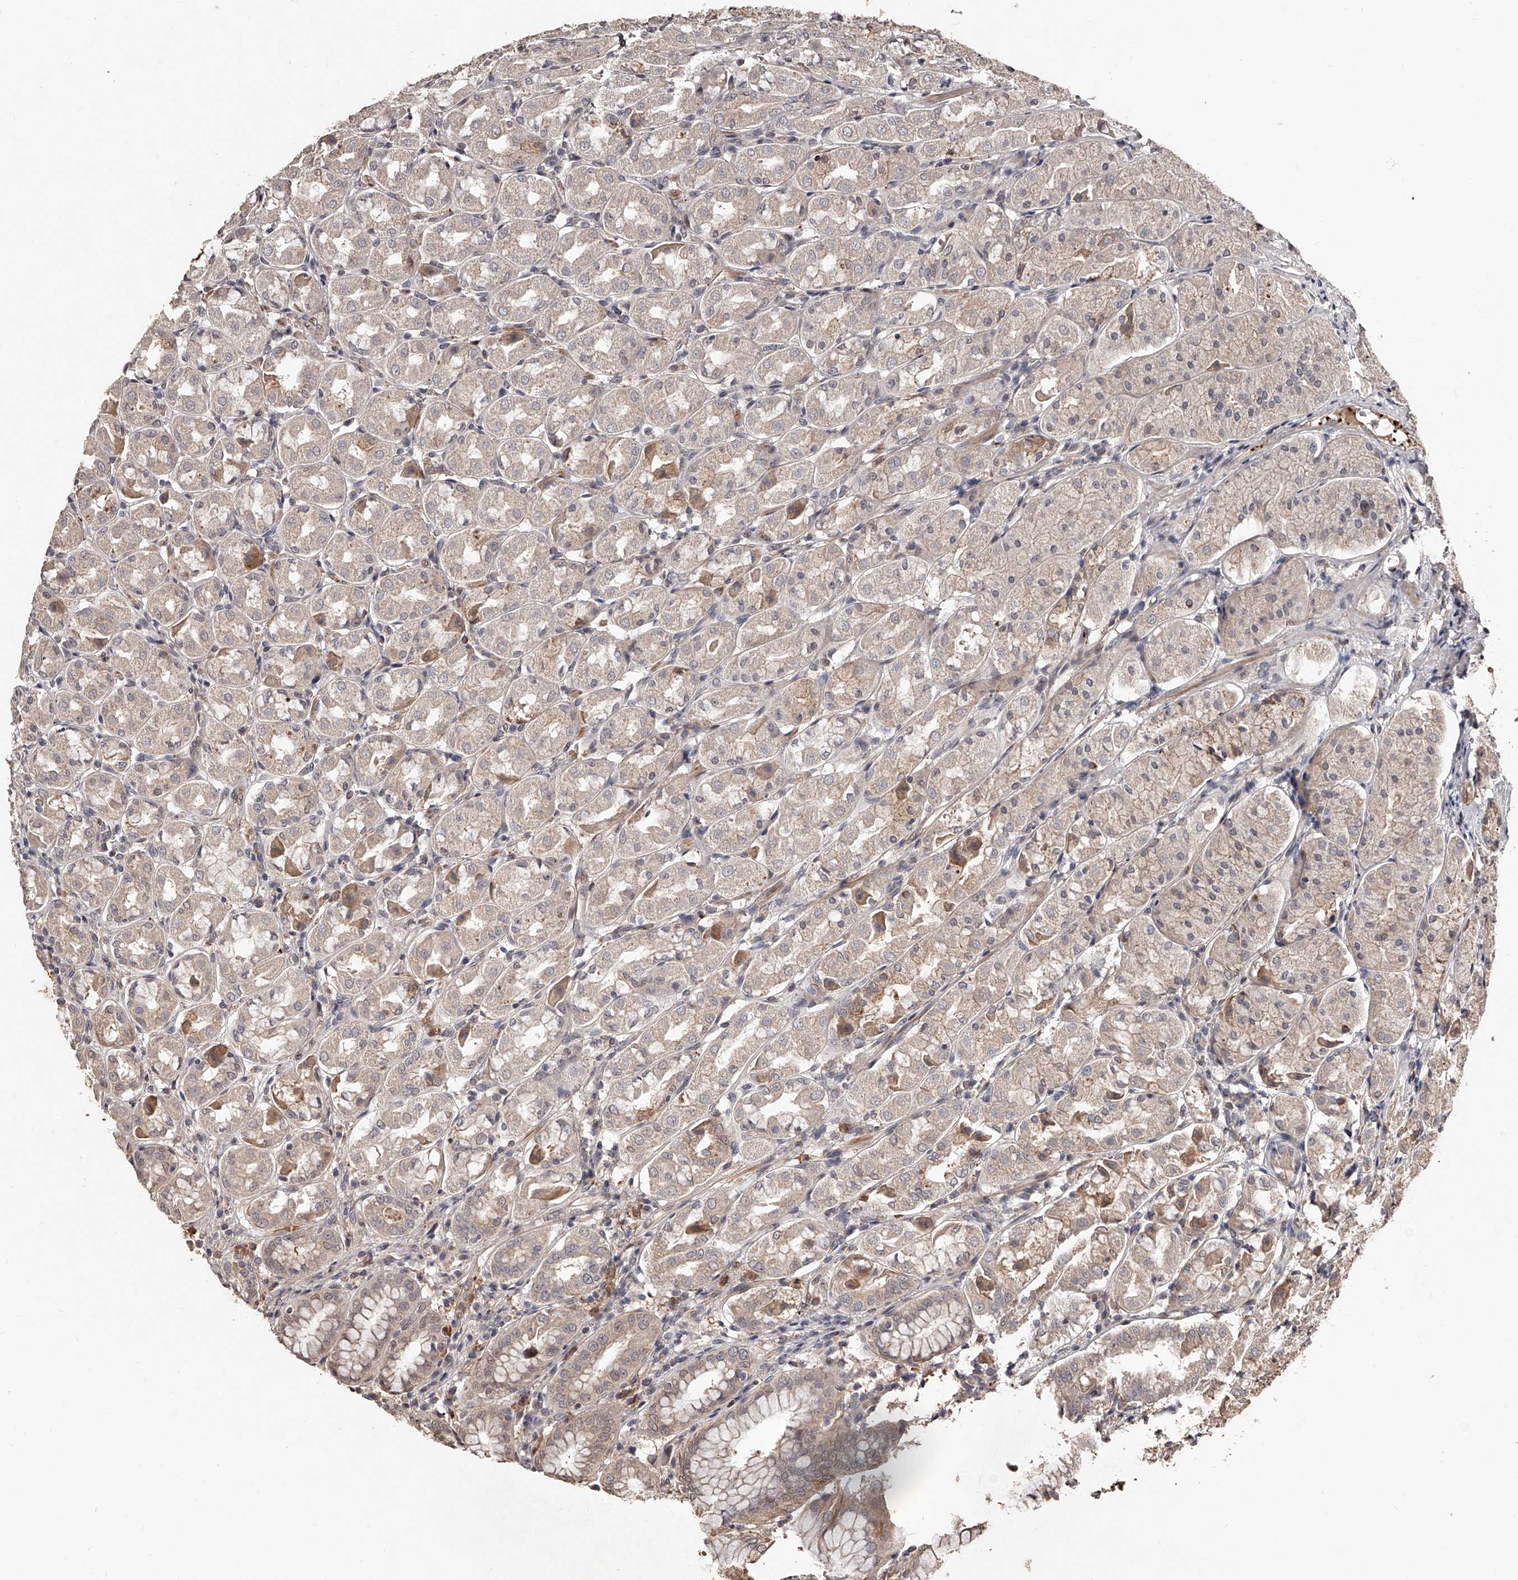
{"staining": {"intensity": "moderate", "quantity": "25%-75%", "location": "cytoplasmic/membranous,nuclear"}, "tissue": "stomach", "cell_type": "Glandular cells", "image_type": "normal", "snomed": [{"axis": "morphology", "description": "Normal tissue, NOS"}, {"axis": "topography", "description": "Stomach"}, {"axis": "topography", "description": "Stomach, lower"}], "caption": "Protein staining reveals moderate cytoplasmic/membranous,nuclear expression in approximately 25%-75% of glandular cells in normal stomach. The protein of interest is stained brown, and the nuclei are stained in blue (DAB (3,3'-diaminobenzidine) IHC with brightfield microscopy, high magnification).", "gene": "URGCP", "patient": {"sex": "female", "age": 56}}